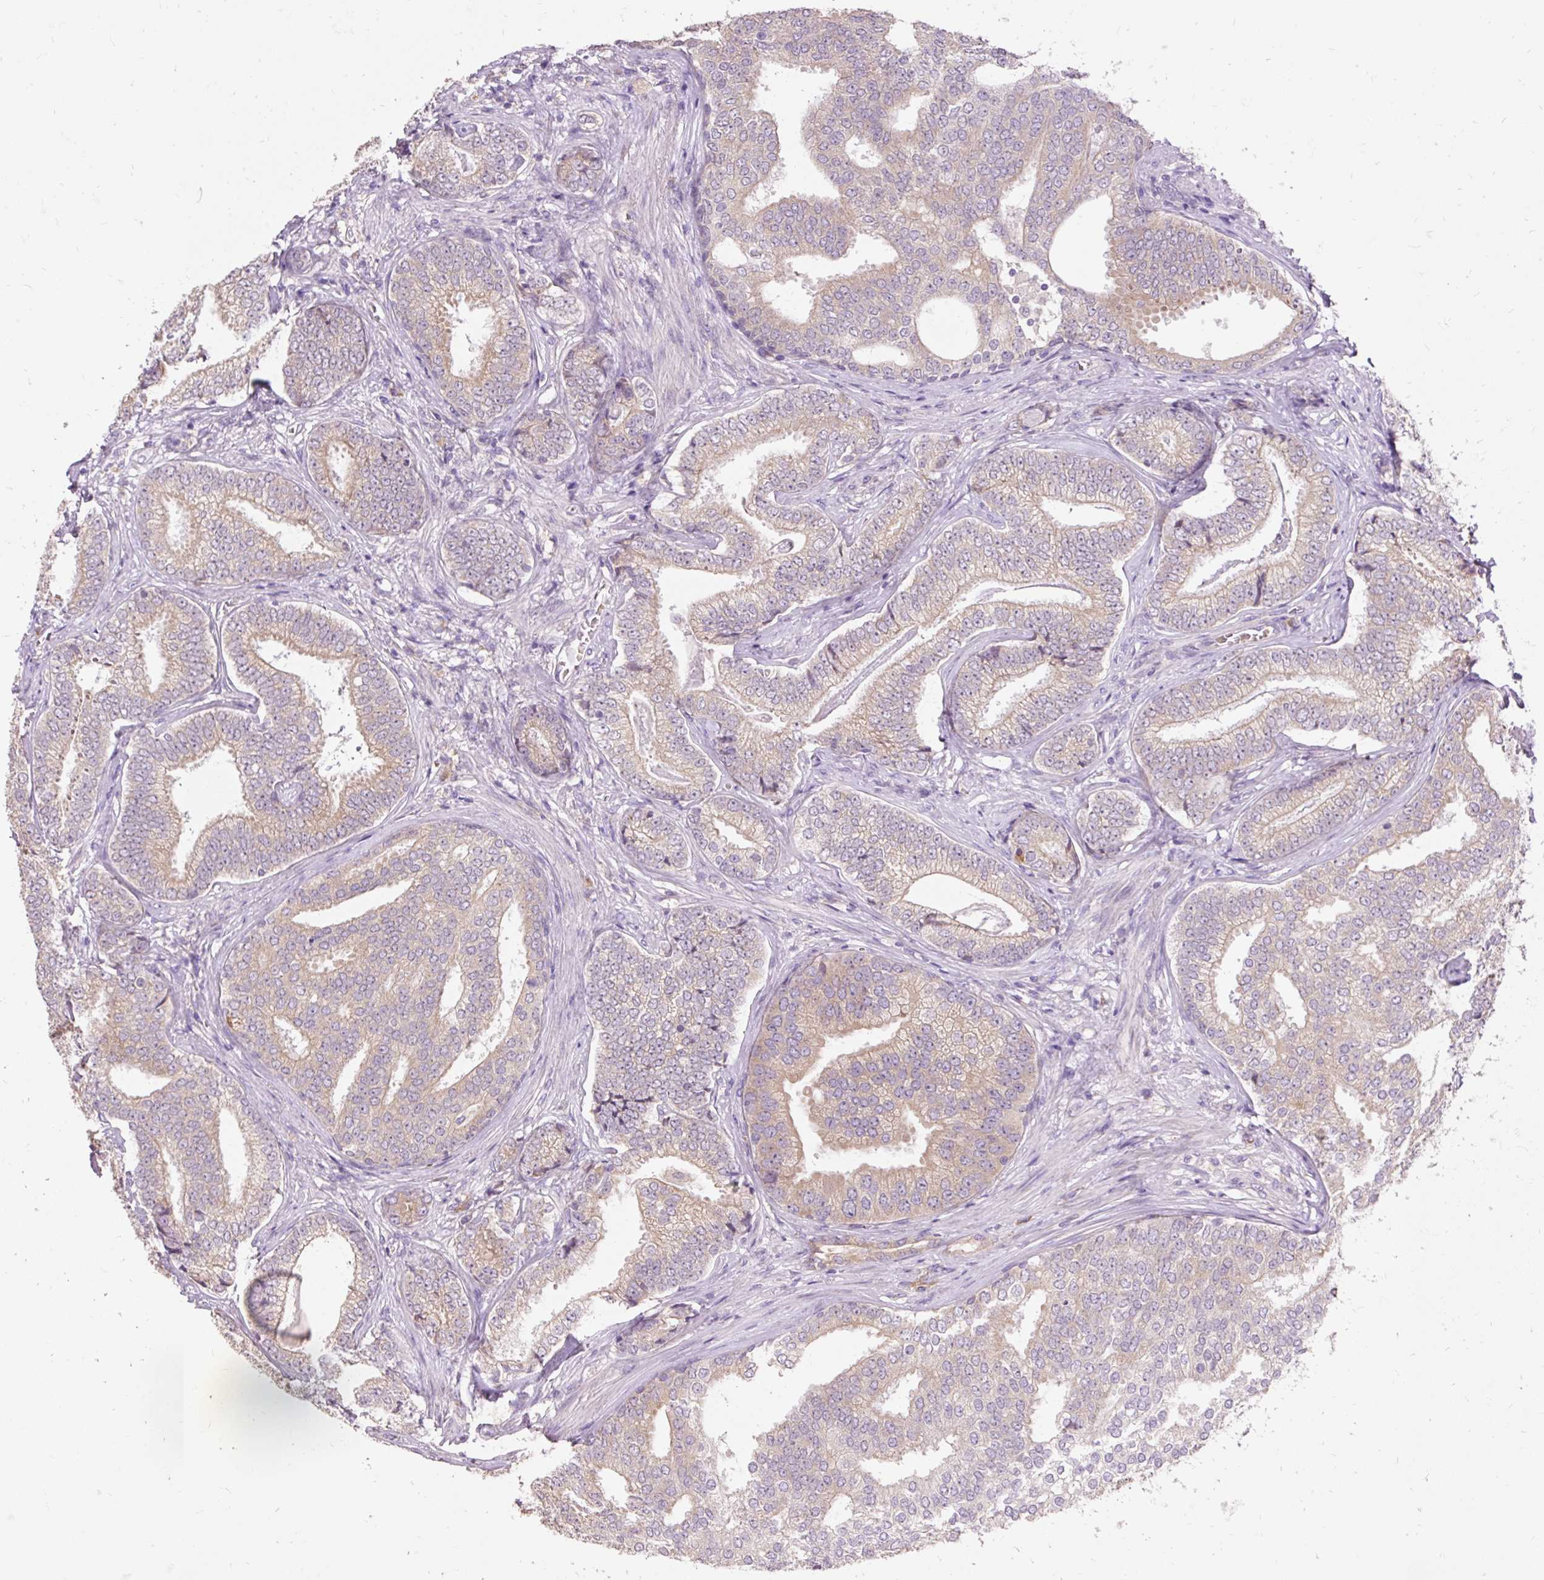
{"staining": {"intensity": "weak", "quantity": ">75%", "location": "cytoplasmic/membranous"}, "tissue": "prostate cancer", "cell_type": "Tumor cells", "image_type": "cancer", "snomed": [{"axis": "morphology", "description": "Adenocarcinoma, Low grade"}, {"axis": "topography", "description": "Prostate"}], "caption": "Protein expression analysis of prostate cancer displays weak cytoplasmic/membranous expression in about >75% of tumor cells. The staining was performed using DAB to visualize the protein expression in brown, while the nuclei were stained in blue with hematoxylin (Magnification: 20x).", "gene": "SEC63", "patient": {"sex": "male", "age": 63}}